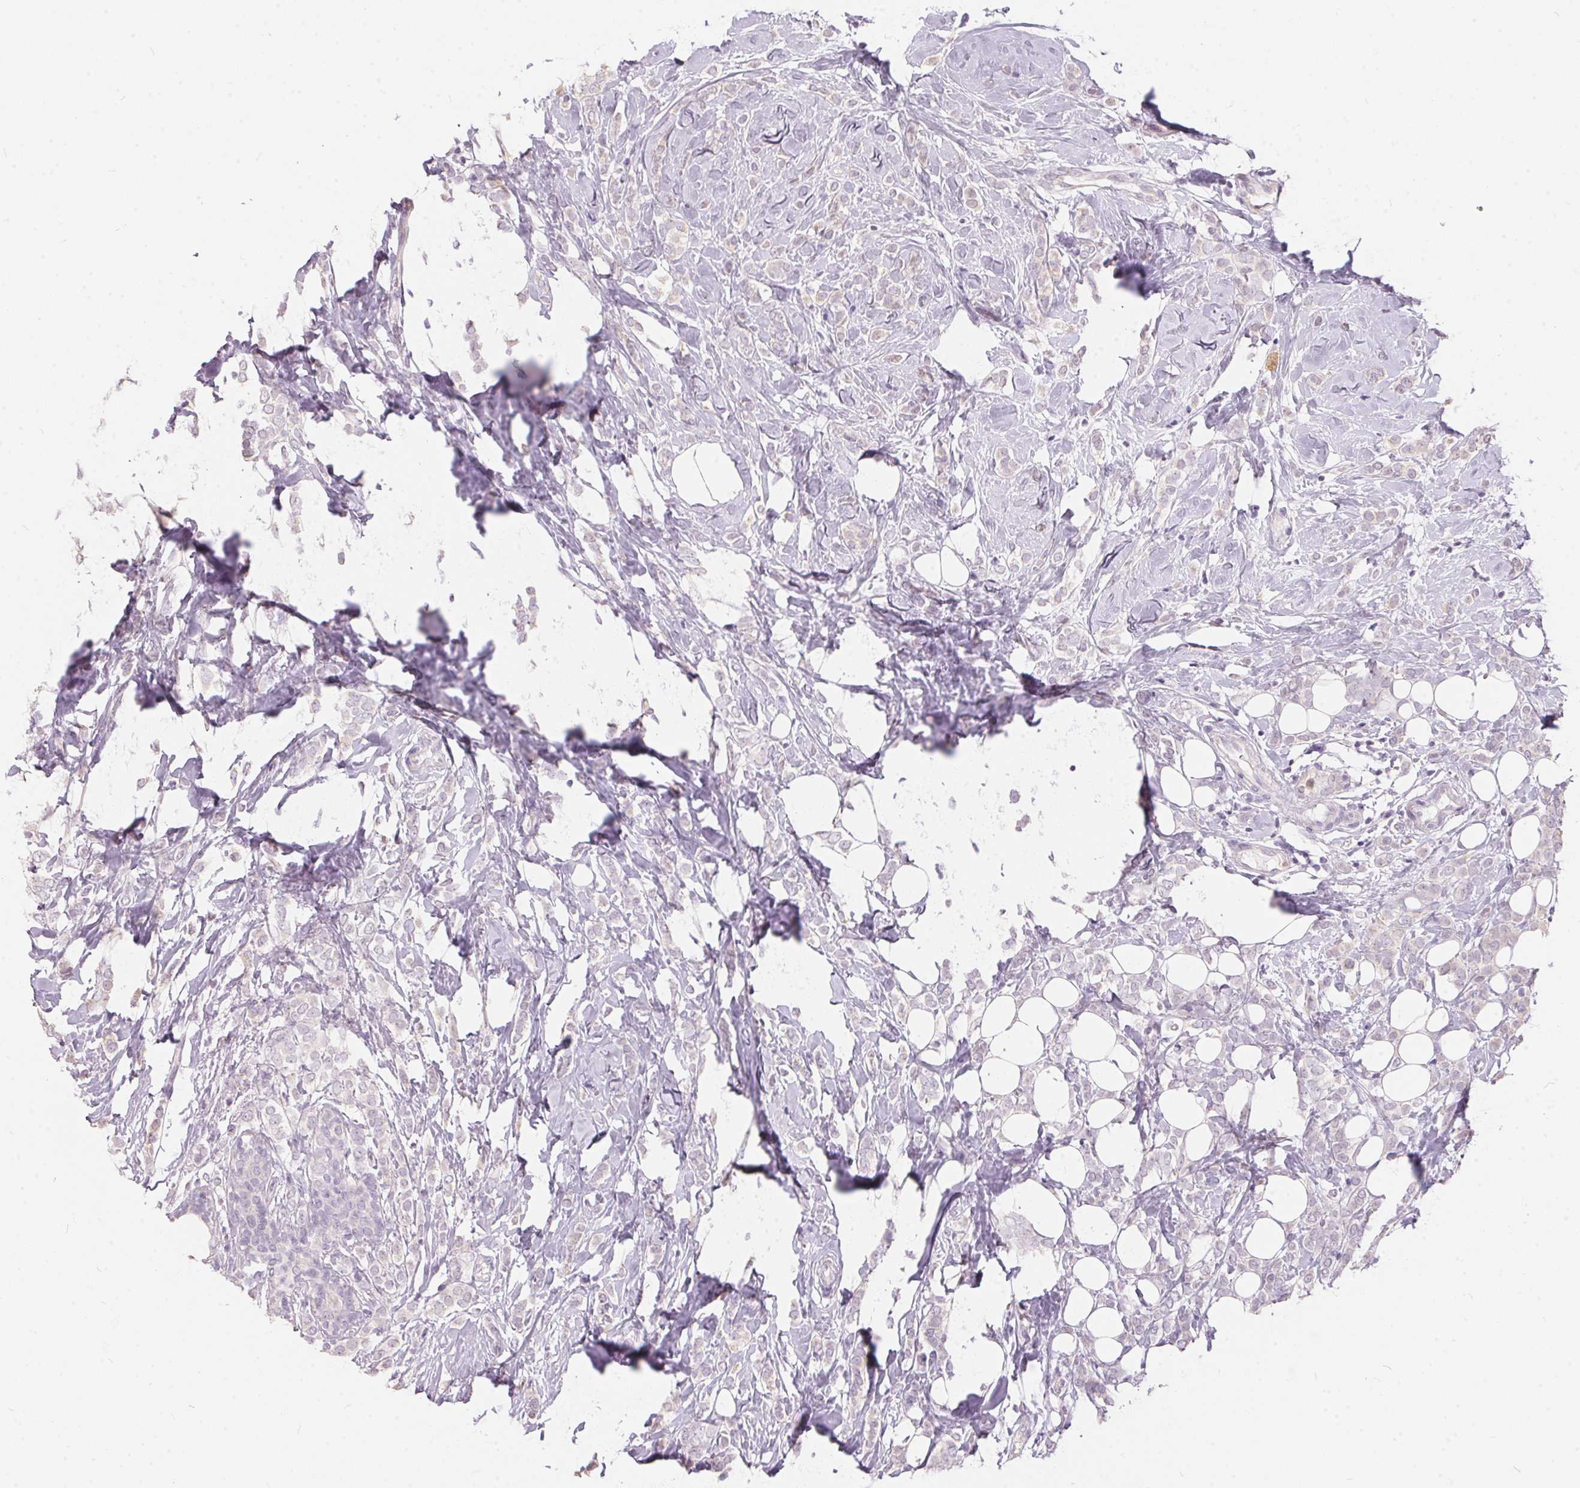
{"staining": {"intensity": "negative", "quantity": "none", "location": "none"}, "tissue": "breast cancer", "cell_type": "Tumor cells", "image_type": "cancer", "snomed": [{"axis": "morphology", "description": "Lobular carcinoma"}, {"axis": "topography", "description": "Breast"}], "caption": "High power microscopy photomicrograph of an IHC image of breast cancer (lobular carcinoma), revealing no significant expression in tumor cells.", "gene": "SERPINB1", "patient": {"sex": "female", "age": 49}}